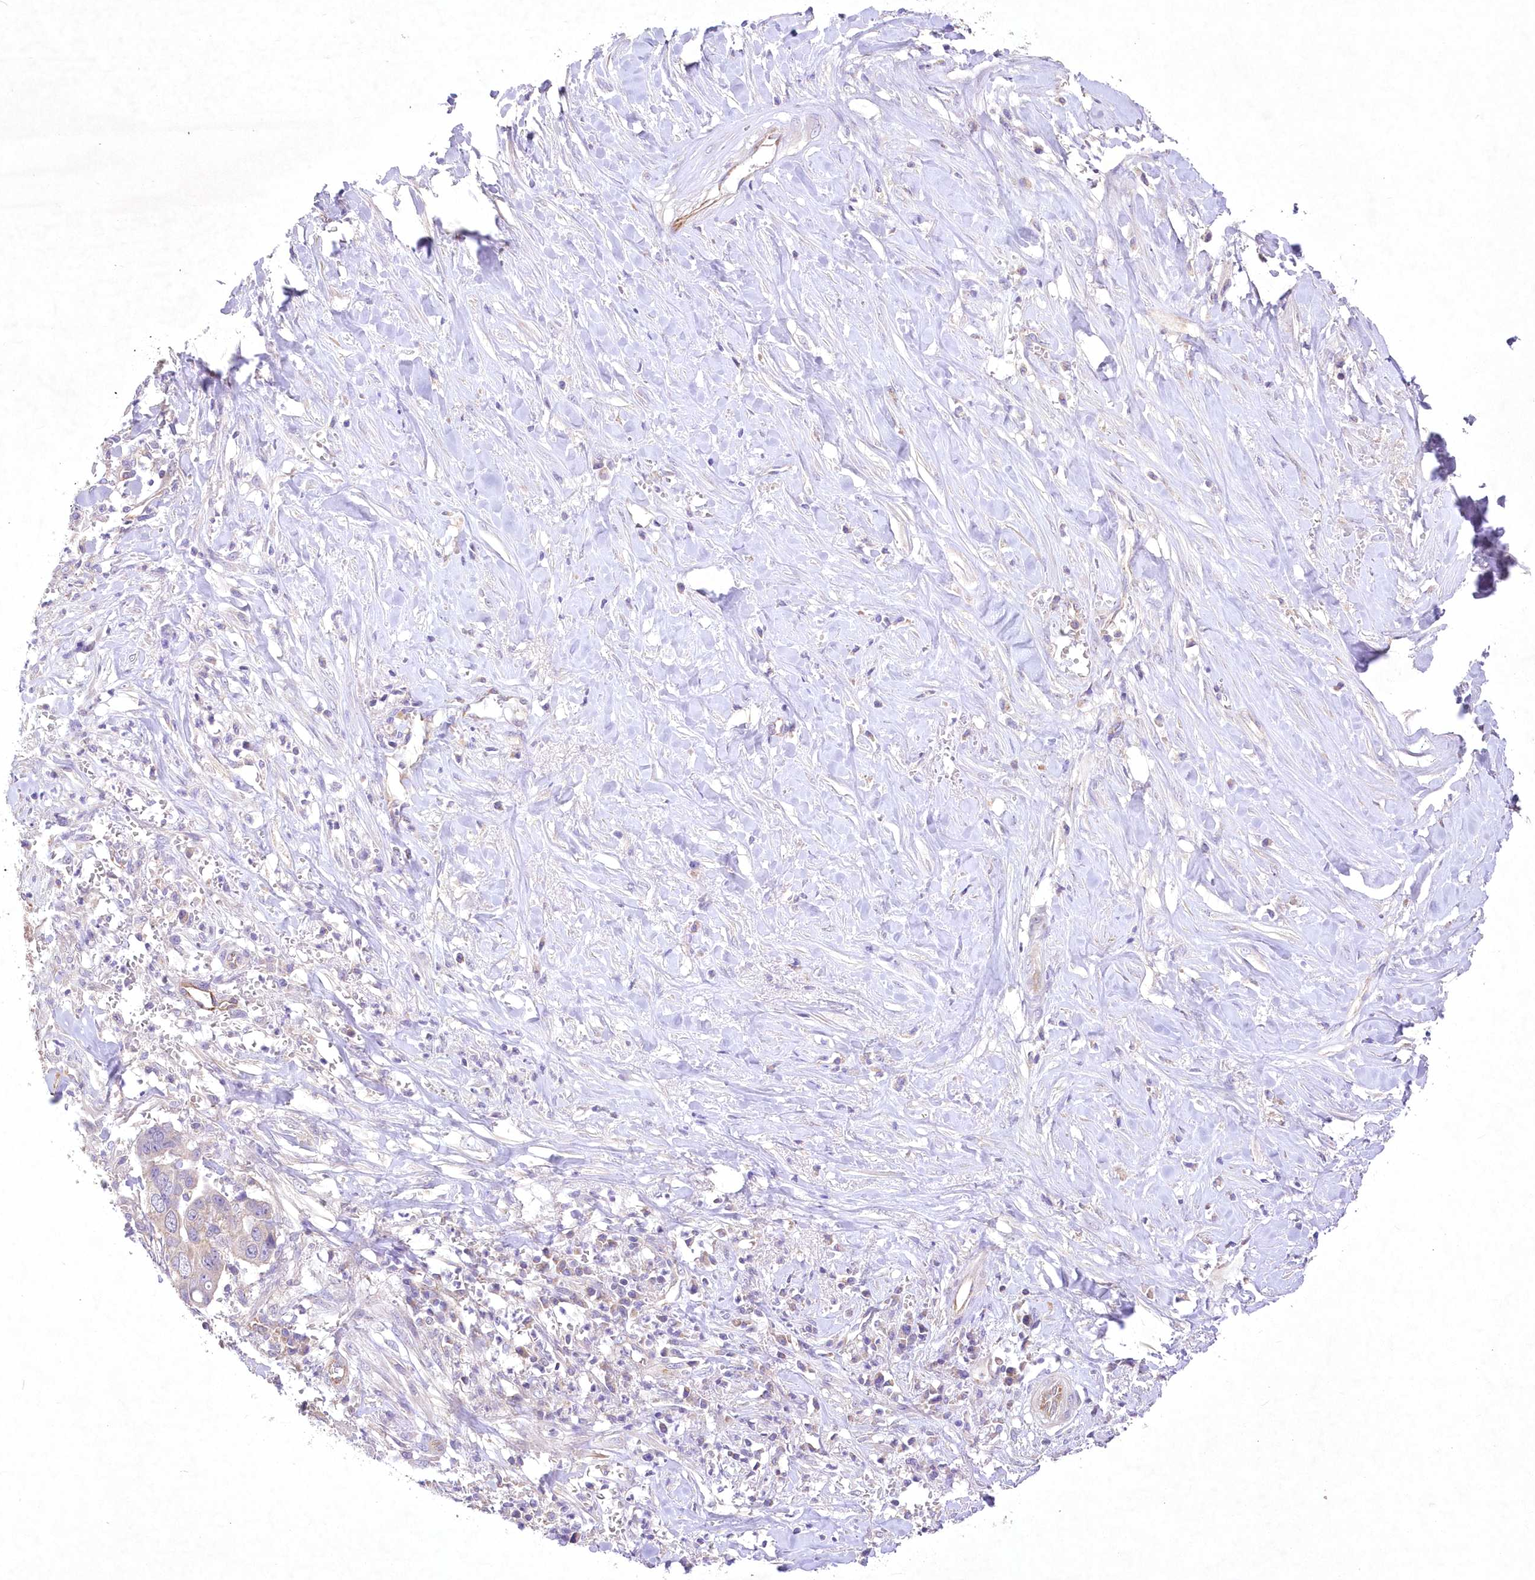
{"staining": {"intensity": "negative", "quantity": "none", "location": "none"}, "tissue": "liver cancer", "cell_type": "Tumor cells", "image_type": "cancer", "snomed": [{"axis": "morphology", "description": "Cholangiocarcinoma"}, {"axis": "topography", "description": "Liver"}], "caption": "IHC micrograph of neoplastic tissue: human liver cancer stained with DAB (3,3'-diaminobenzidine) exhibits no significant protein positivity in tumor cells.", "gene": "ITSN2", "patient": {"sex": "female", "age": 79}}